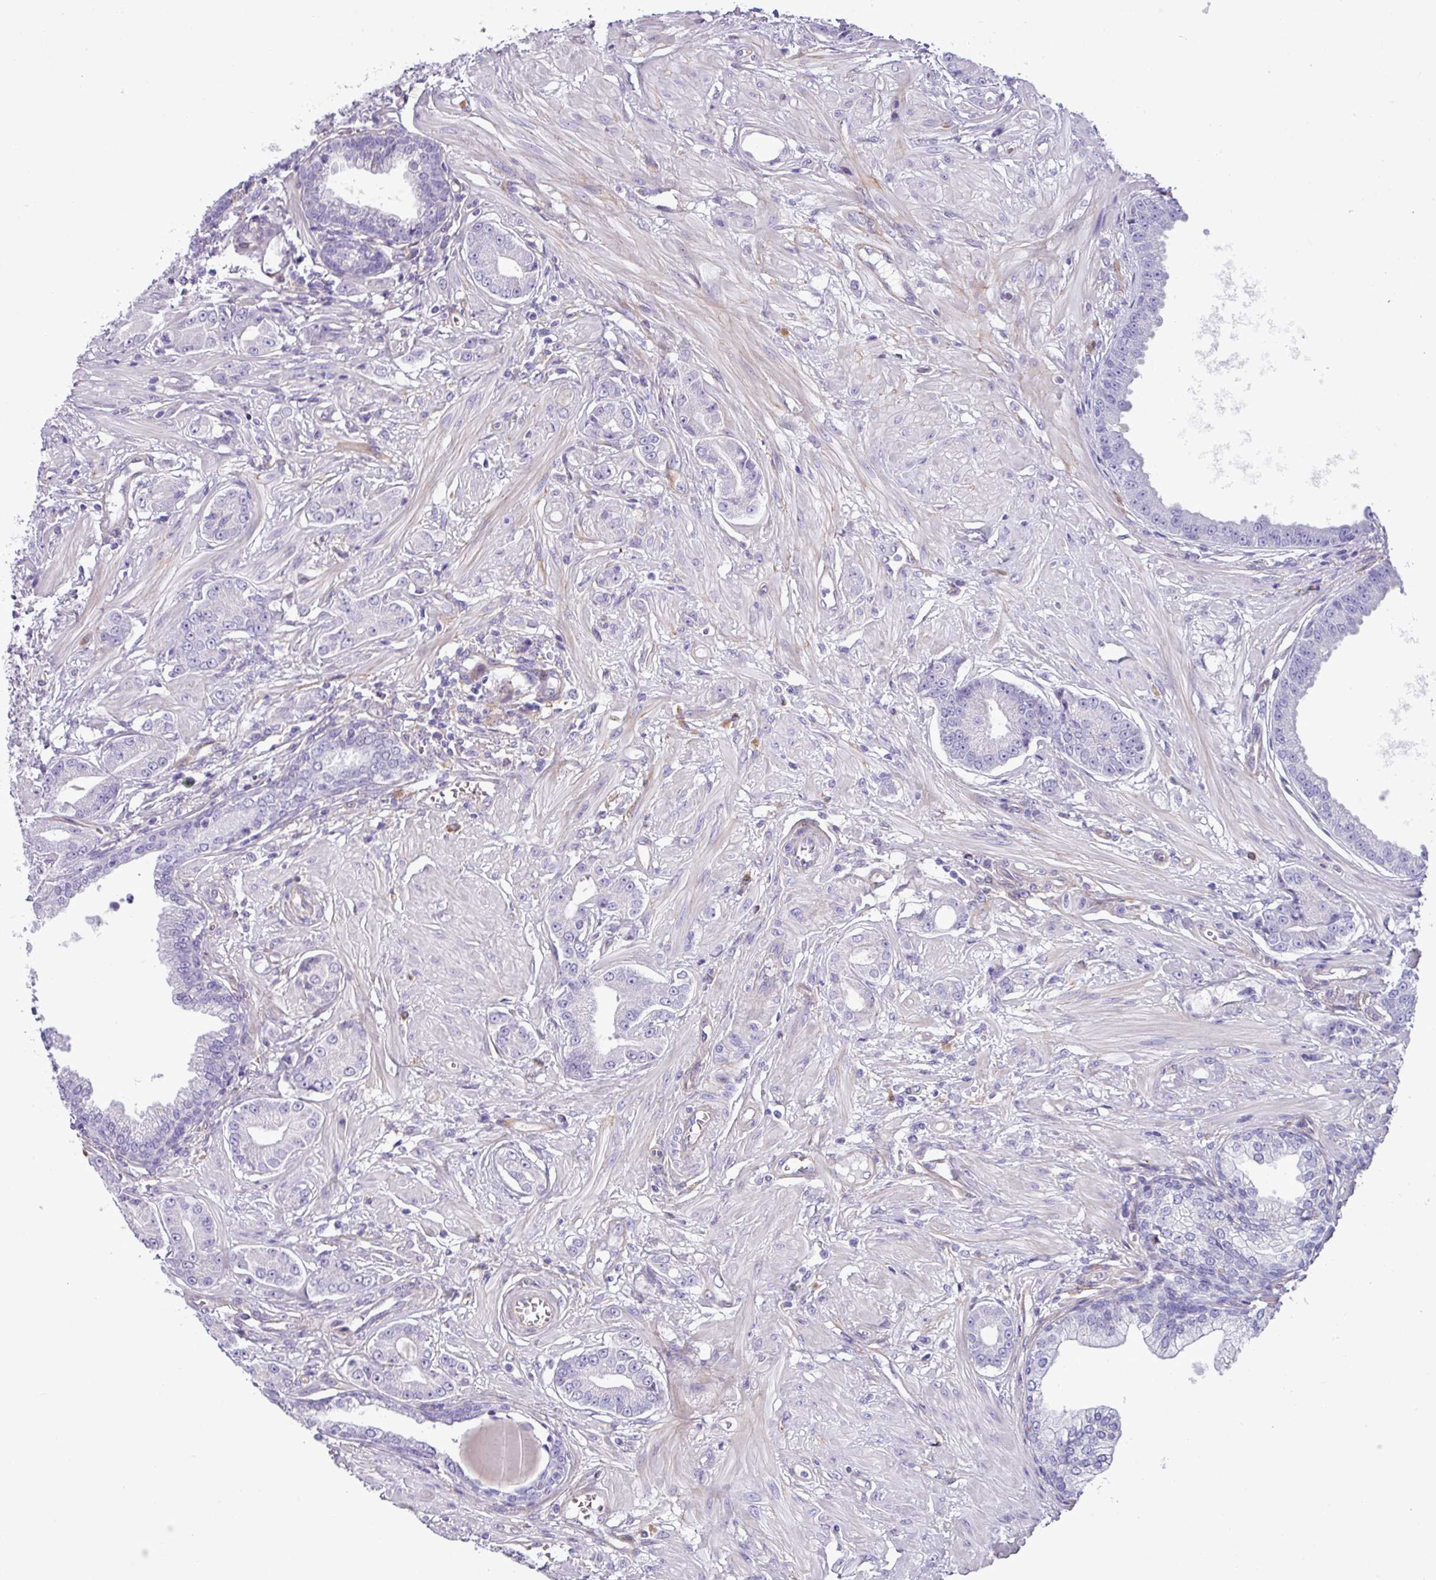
{"staining": {"intensity": "negative", "quantity": "none", "location": "none"}, "tissue": "prostate cancer", "cell_type": "Tumor cells", "image_type": "cancer", "snomed": [{"axis": "morphology", "description": "Adenocarcinoma, Low grade"}, {"axis": "topography", "description": "Prostate"}], "caption": "Immunohistochemistry (IHC) image of neoplastic tissue: prostate cancer stained with DAB (3,3'-diaminobenzidine) displays no significant protein positivity in tumor cells.", "gene": "KIRREL3", "patient": {"sex": "male", "age": 64}}